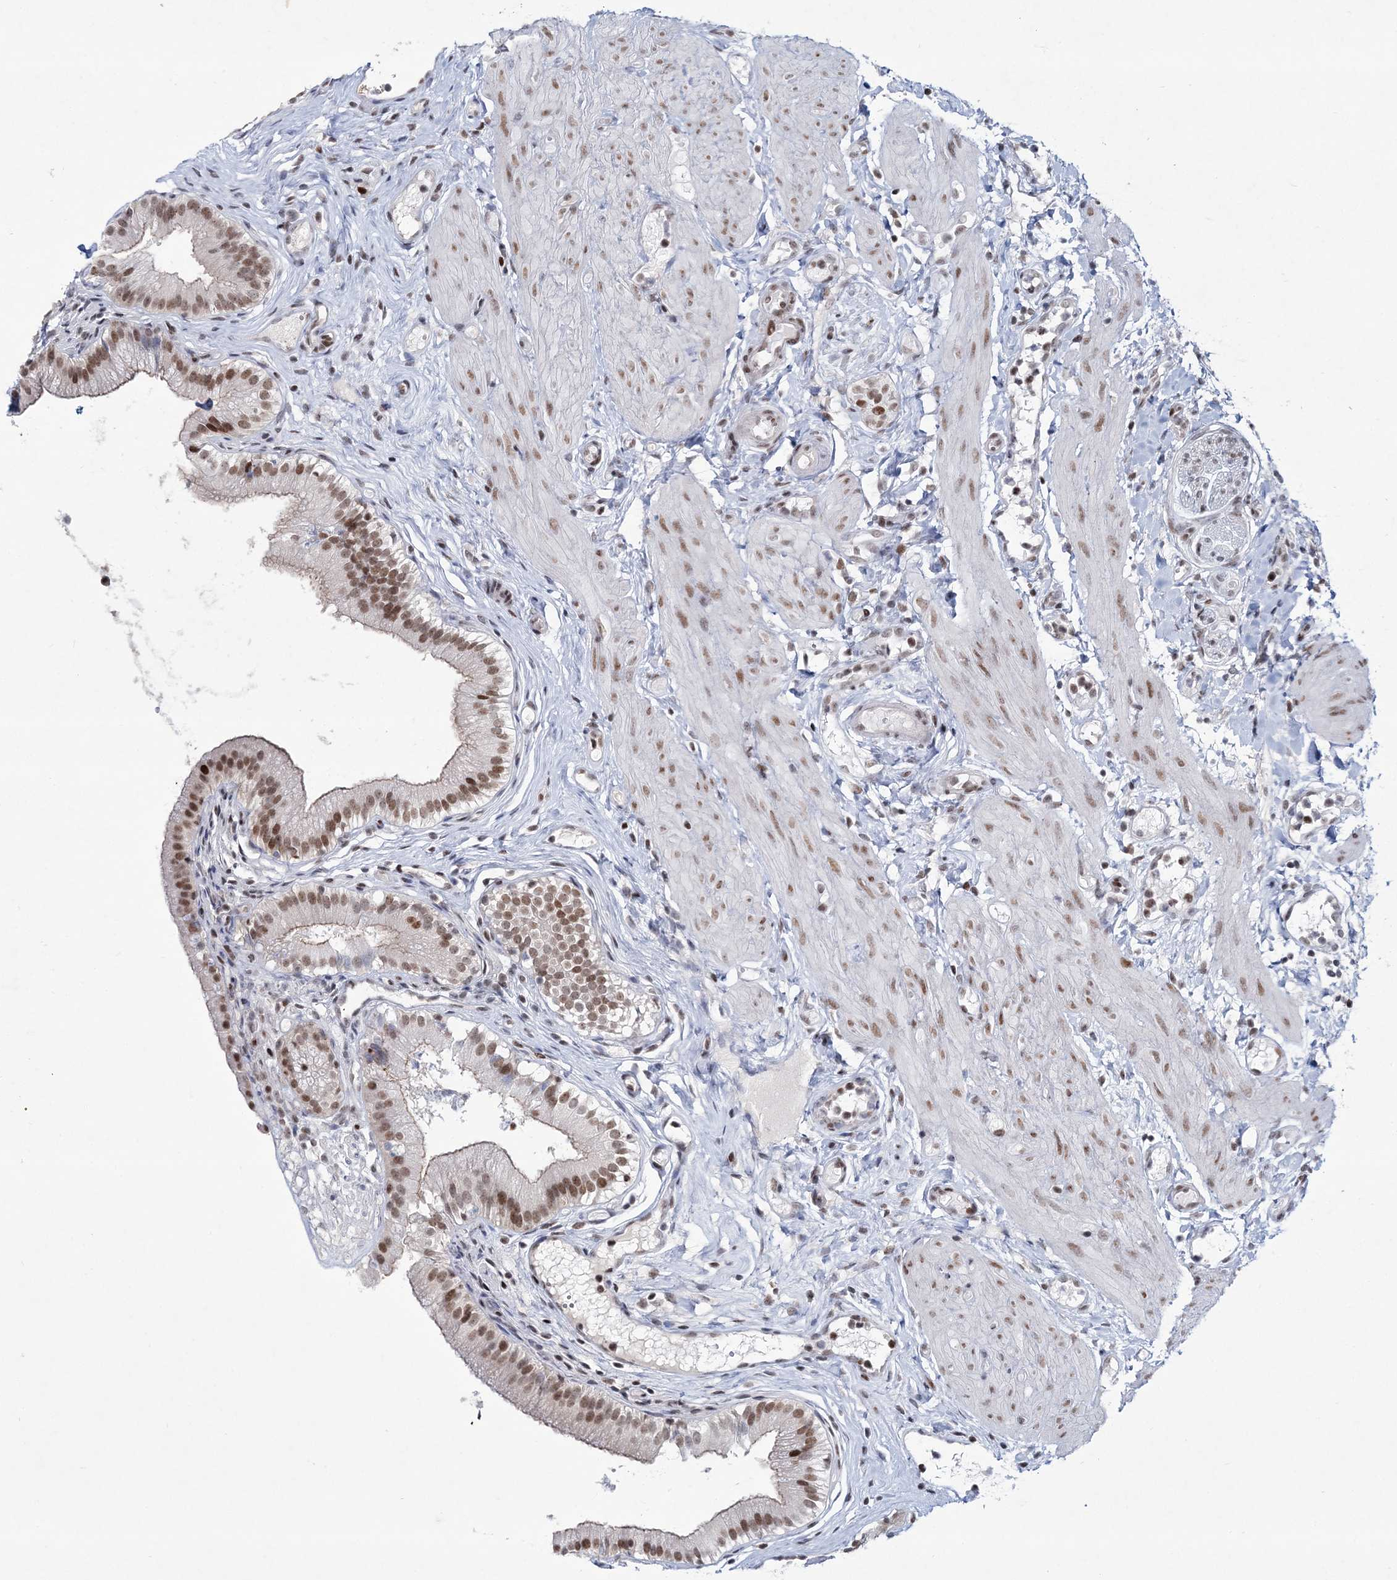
{"staining": {"intensity": "moderate", "quantity": ">75%", "location": "cytoplasmic/membranous,nuclear"}, "tissue": "gallbladder", "cell_type": "Glandular cells", "image_type": "normal", "snomed": [{"axis": "morphology", "description": "Normal tissue, NOS"}, {"axis": "topography", "description": "Gallbladder"}], "caption": "Immunohistochemical staining of unremarkable human gallbladder demonstrates moderate cytoplasmic/membranous,nuclear protein staining in about >75% of glandular cells. (DAB IHC with brightfield microscopy, high magnification).", "gene": "LRRFIP2", "patient": {"sex": "female", "age": 26}}